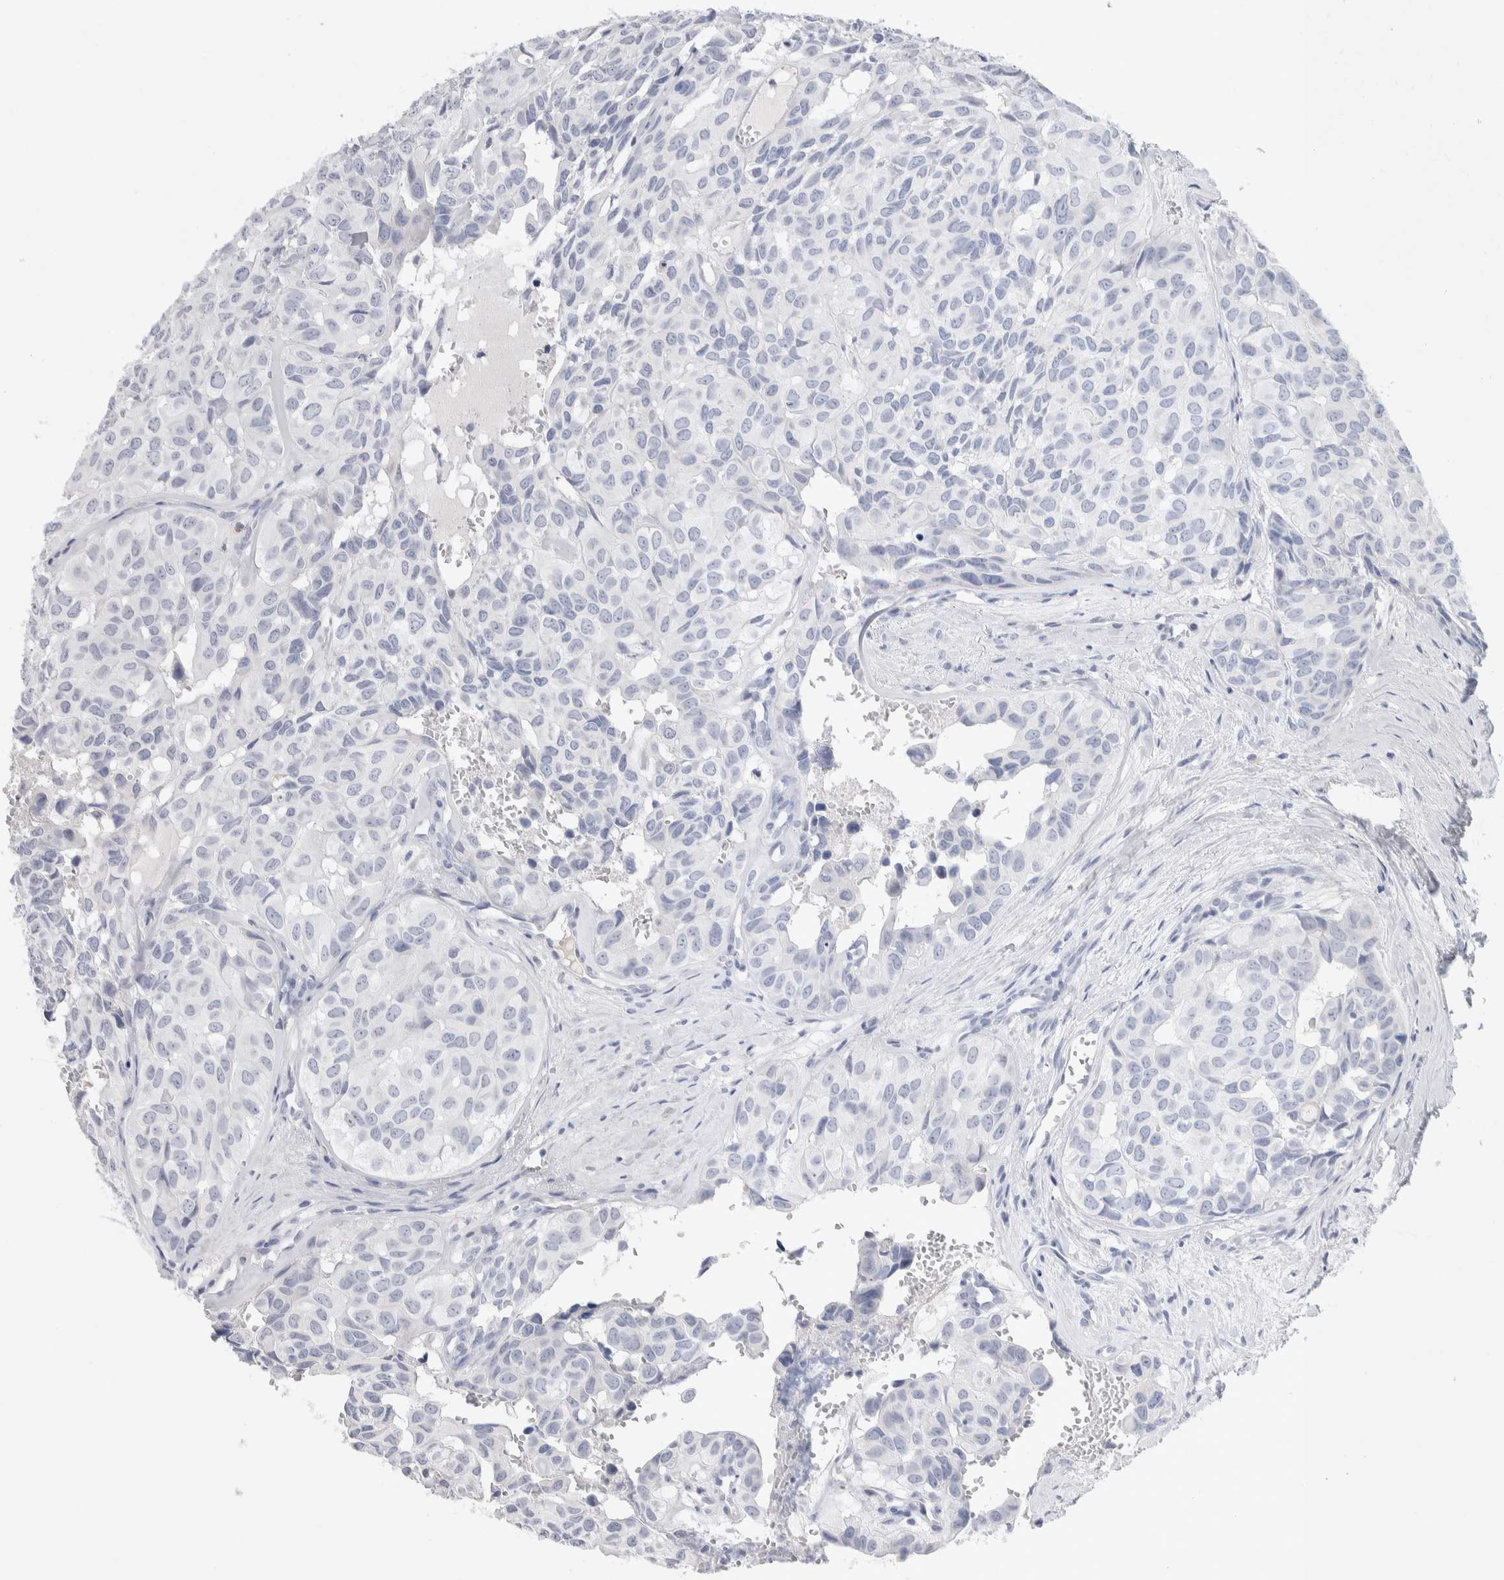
{"staining": {"intensity": "negative", "quantity": "none", "location": "none"}, "tissue": "head and neck cancer", "cell_type": "Tumor cells", "image_type": "cancer", "snomed": [{"axis": "morphology", "description": "Adenocarcinoma, NOS"}, {"axis": "topography", "description": "Salivary gland, NOS"}, {"axis": "topography", "description": "Head-Neck"}], "caption": "This is a photomicrograph of immunohistochemistry (IHC) staining of adenocarcinoma (head and neck), which shows no positivity in tumor cells.", "gene": "GDA", "patient": {"sex": "female", "age": 76}}